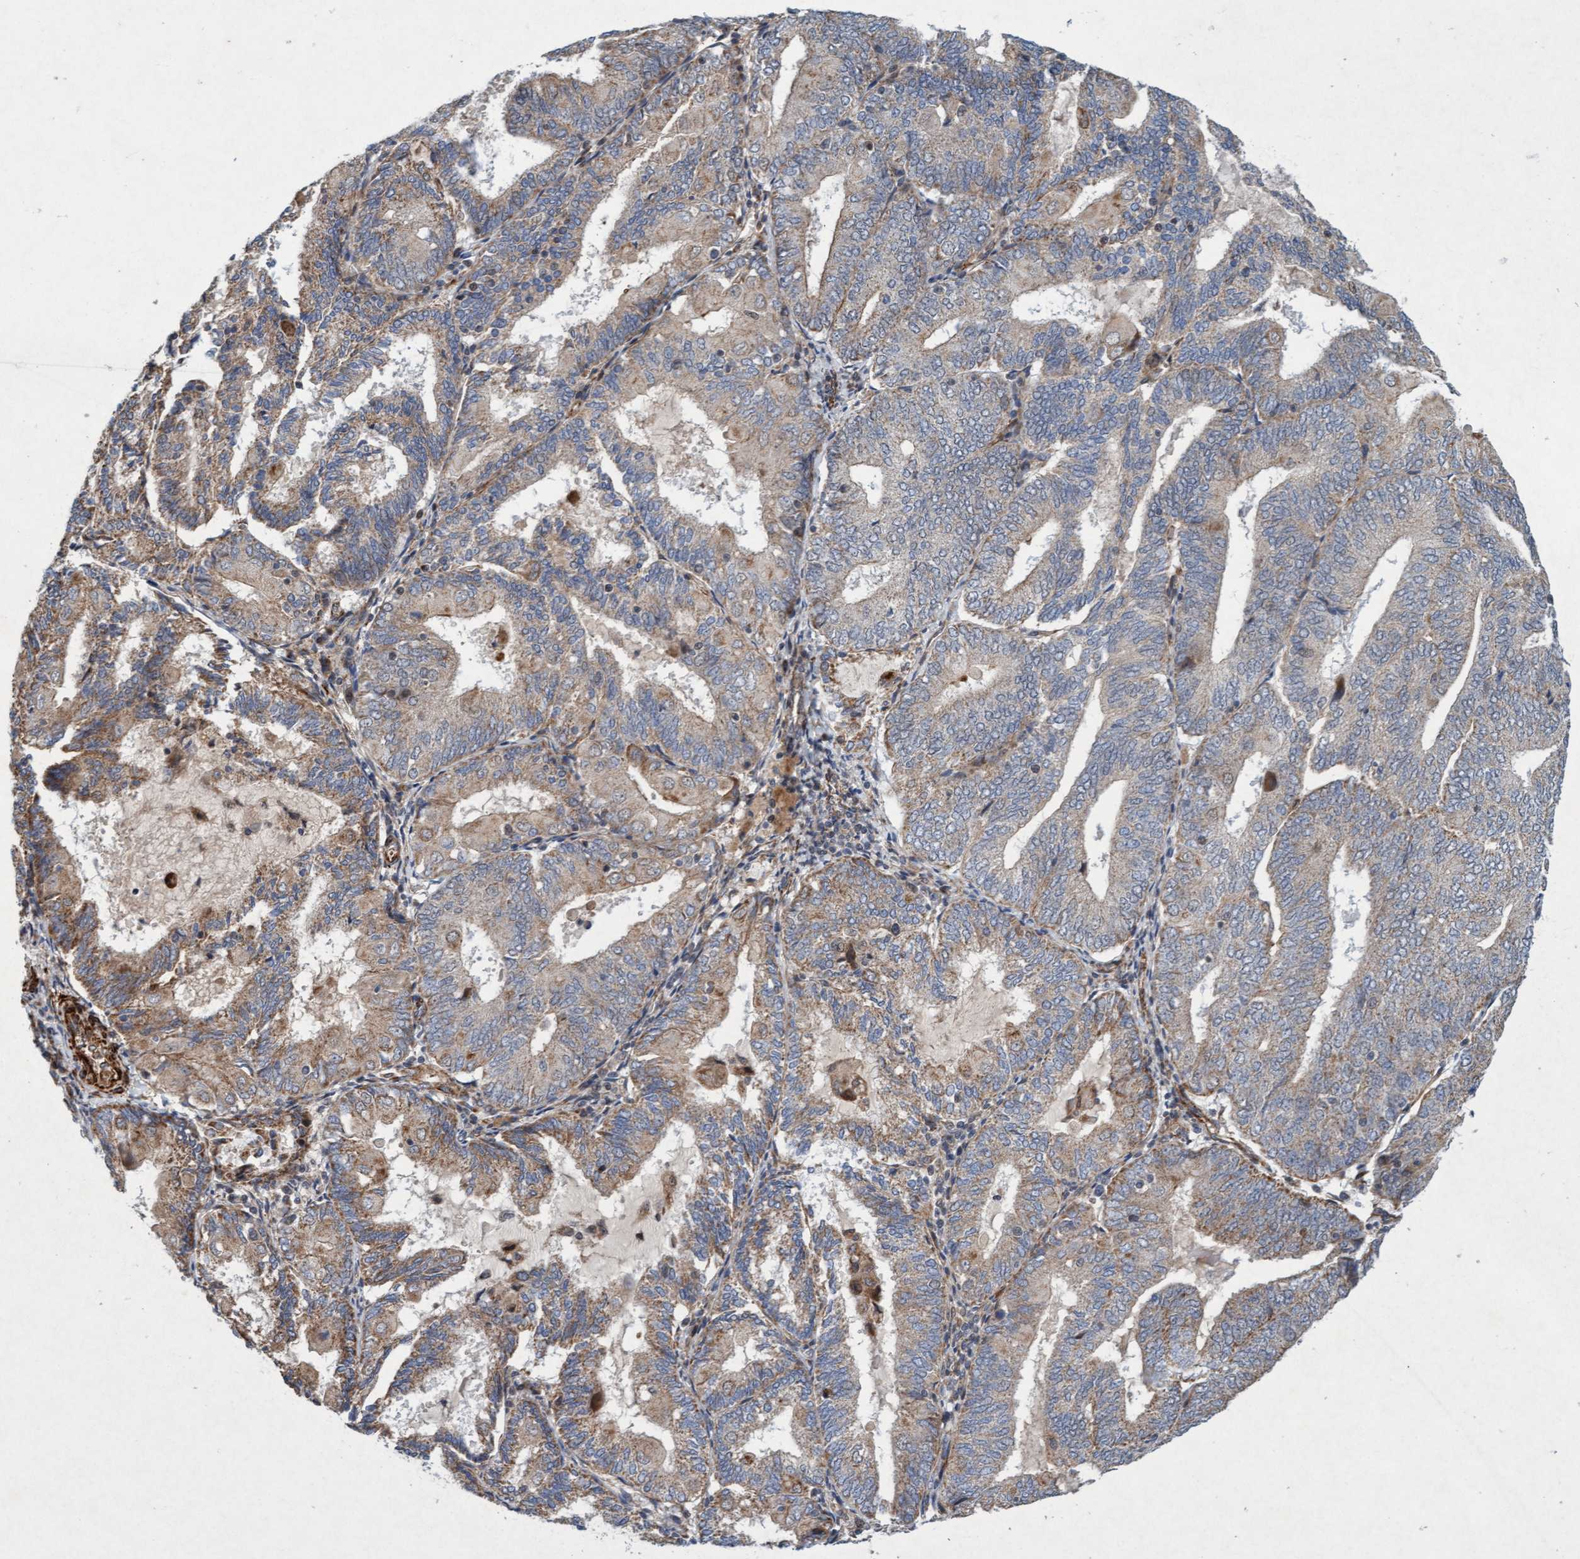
{"staining": {"intensity": "weak", "quantity": ">75%", "location": "cytoplasmic/membranous"}, "tissue": "endometrial cancer", "cell_type": "Tumor cells", "image_type": "cancer", "snomed": [{"axis": "morphology", "description": "Adenocarcinoma, NOS"}, {"axis": "topography", "description": "Endometrium"}], "caption": "Immunohistochemical staining of endometrial adenocarcinoma exhibits low levels of weak cytoplasmic/membranous protein expression in about >75% of tumor cells. The staining was performed using DAB, with brown indicating positive protein expression. Nuclei are stained blue with hematoxylin.", "gene": "TMEM70", "patient": {"sex": "female", "age": 81}}